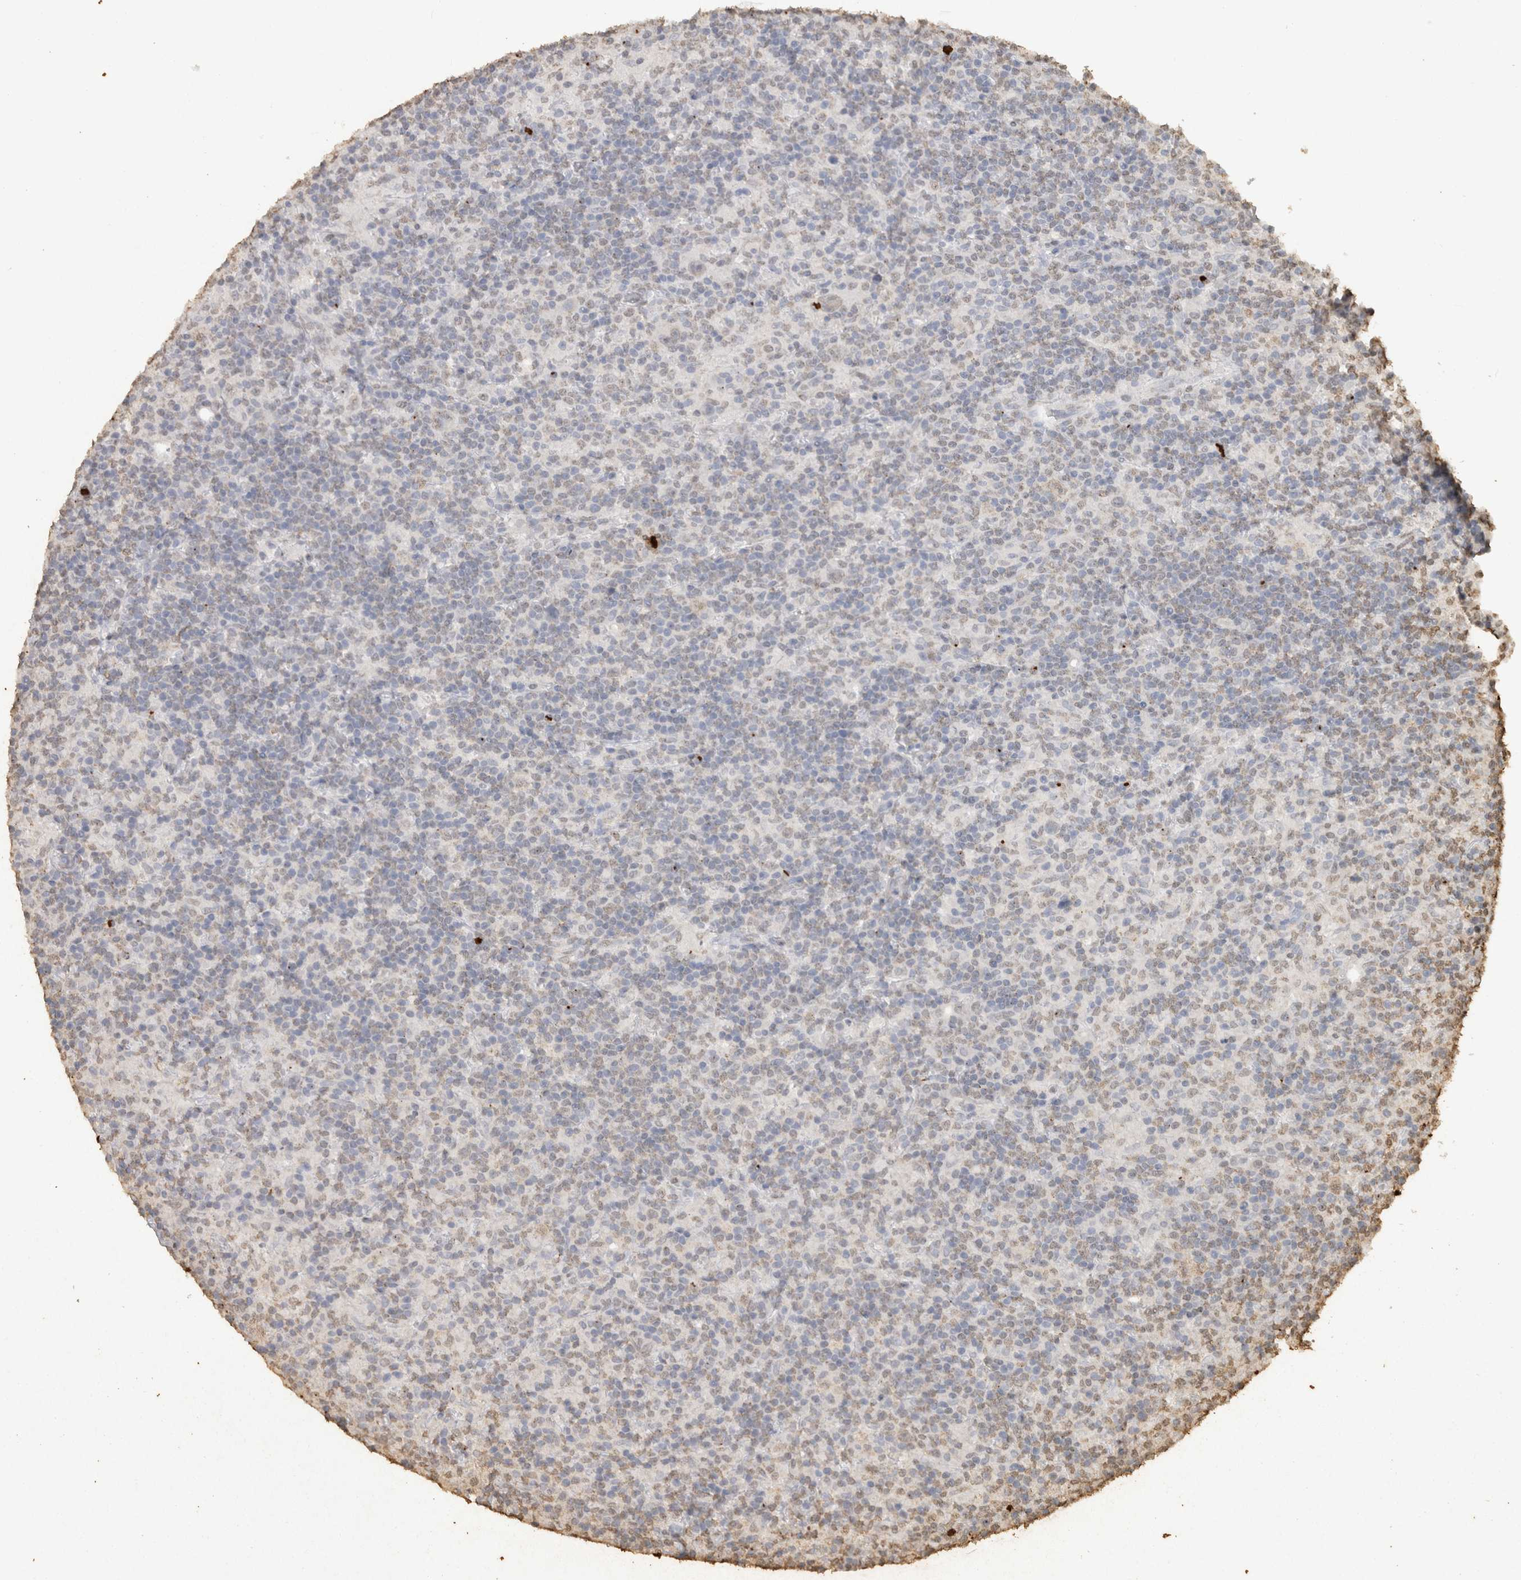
{"staining": {"intensity": "negative", "quantity": "none", "location": "none"}, "tissue": "lymphoma", "cell_type": "Tumor cells", "image_type": "cancer", "snomed": [{"axis": "morphology", "description": "Hodgkin's disease, NOS"}, {"axis": "topography", "description": "Lymph node"}], "caption": "This is an IHC histopathology image of Hodgkin's disease. There is no staining in tumor cells.", "gene": "HAND2", "patient": {"sex": "male", "age": 70}}